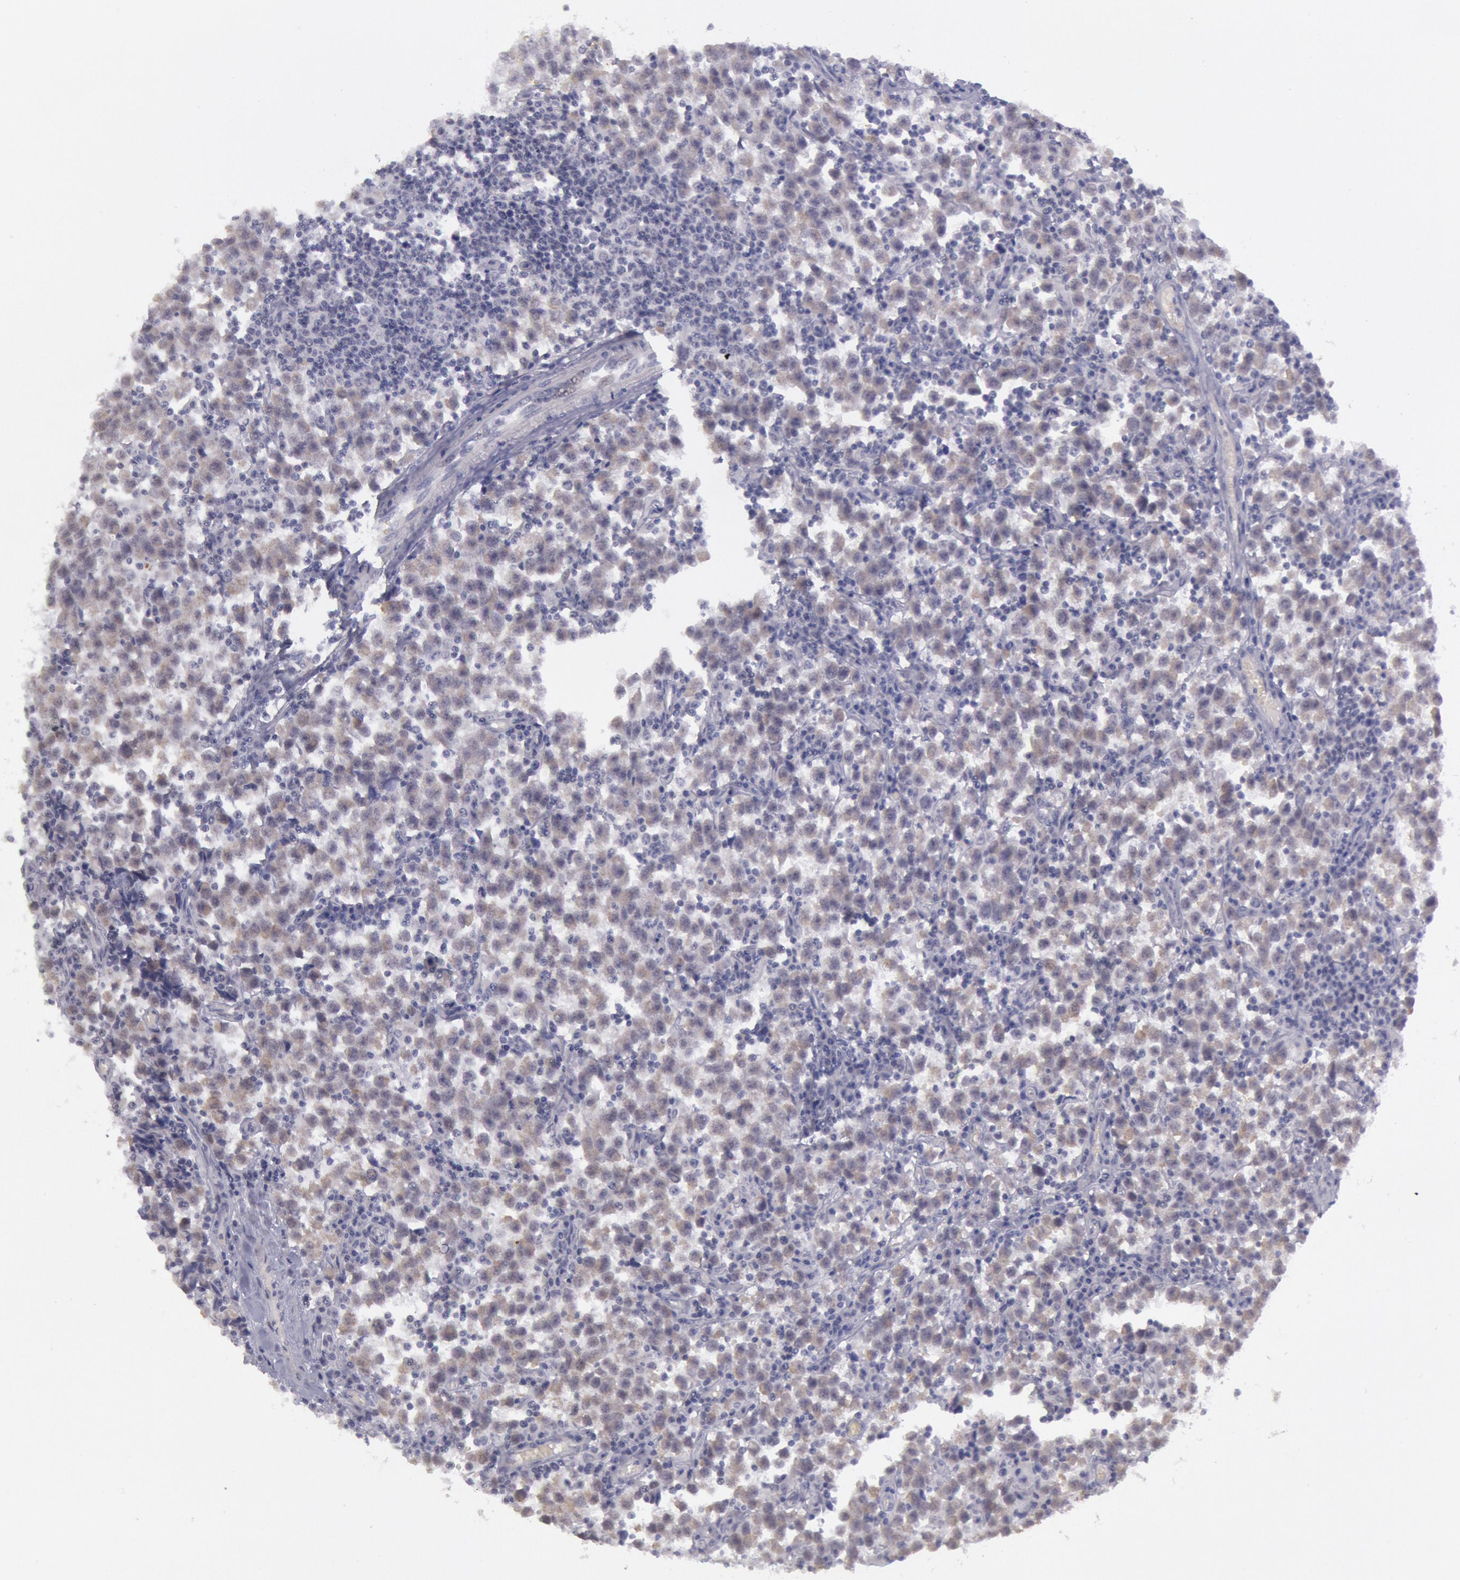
{"staining": {"intensity": "negative", "quantity": "none", "location": "none"}, "tissue": "testis cancer", "cell_type": "Tumor cells", "image_type": "cancer", "snomed": [{"axis": "morphology", "description": "Seminoma, NOS"}, {"axis": "topography", "description": "Testis"}], "caption": "This is an IHC histopathology image of testis seminoma. There is no expression in tumor cells.", "gene": "KDM6A", "patient": {"sex": "male", "age": 35}}